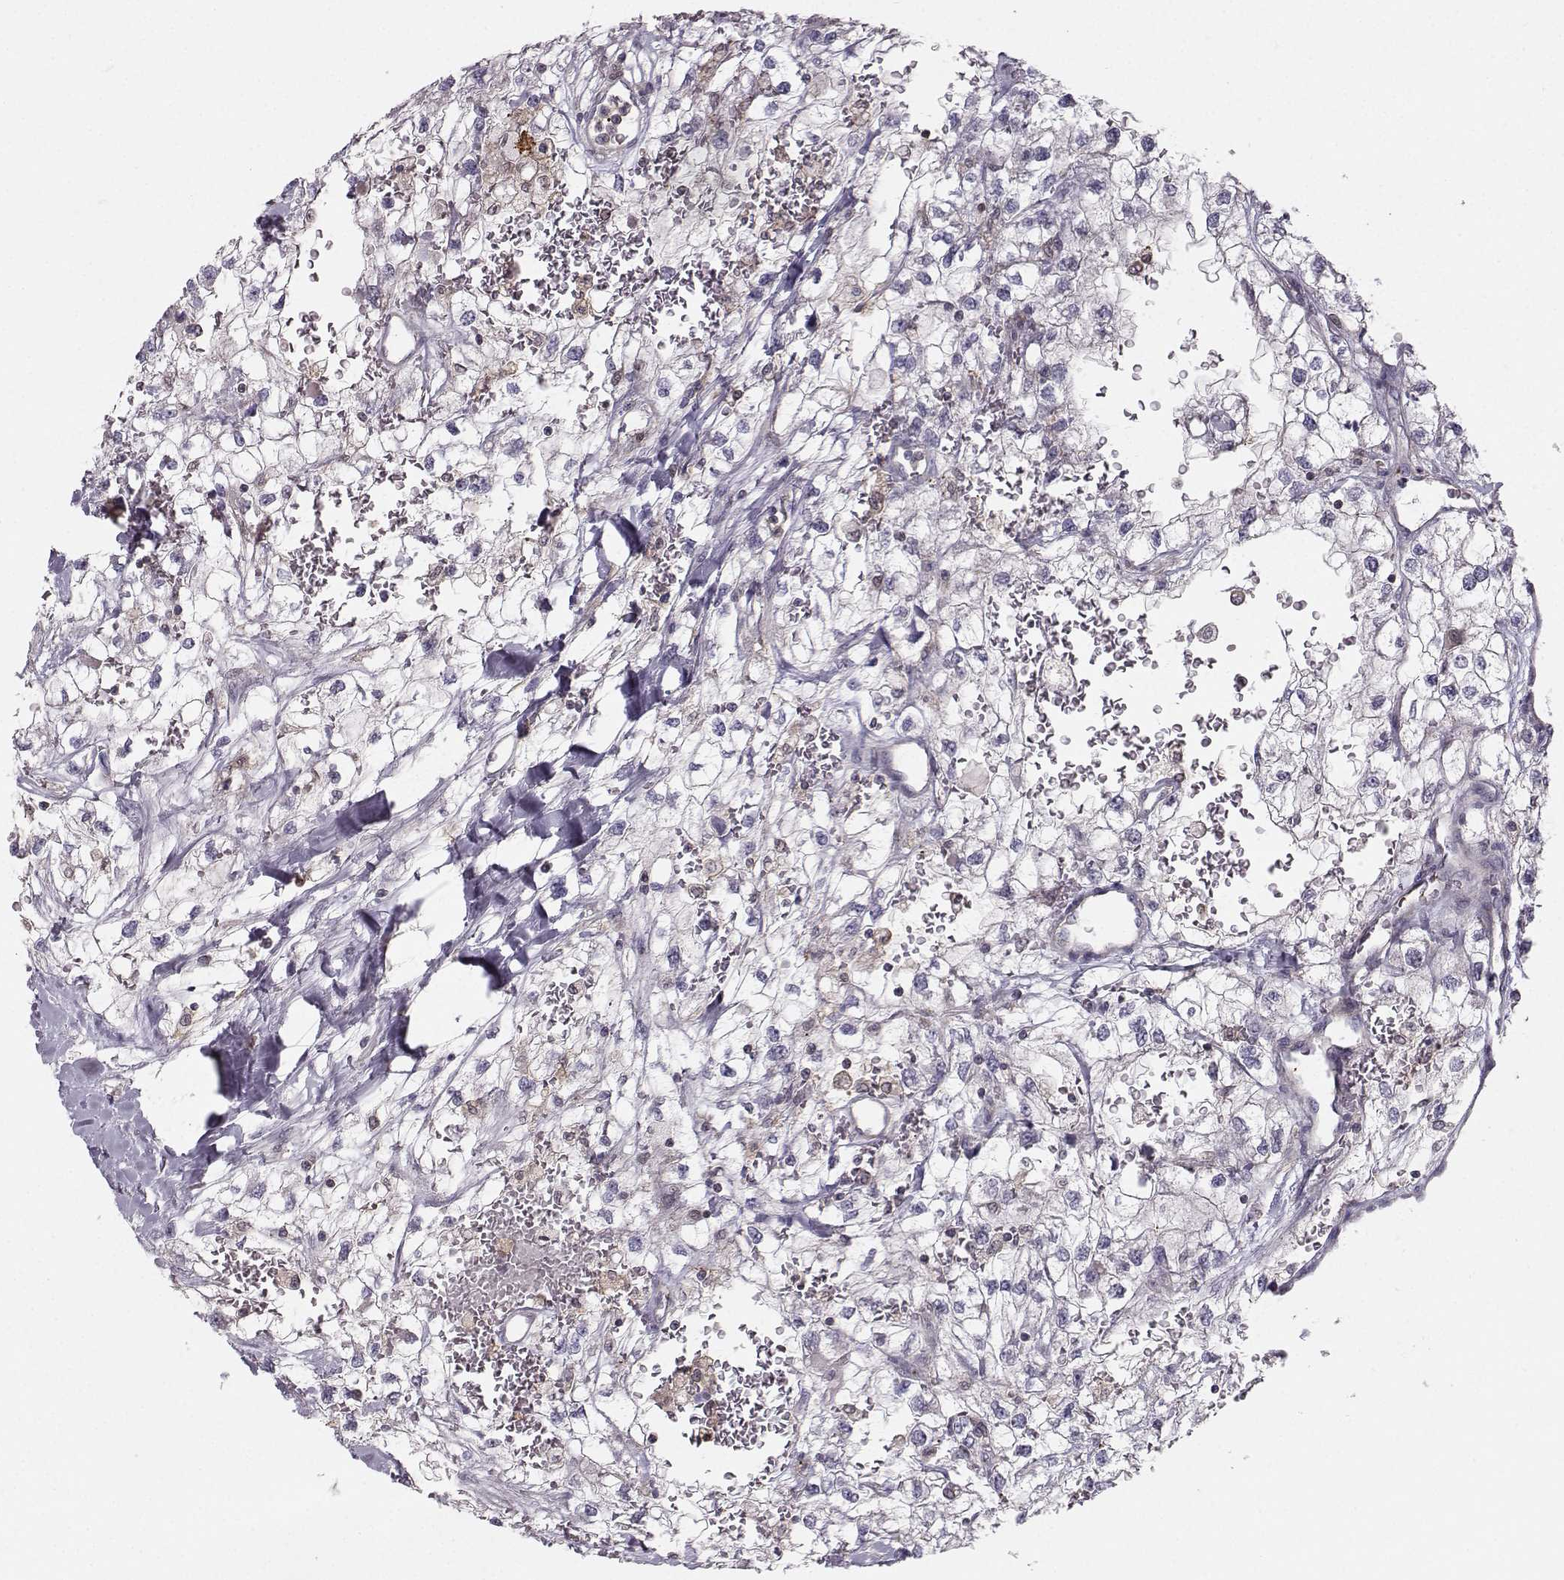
{"staining": {"intensity": "negative", "quantity": "none", "location": "none"}, "tissue": "renal cancer", "cell_type": "Tumor cells", "image_type": "cancer", "snomed": [{"axis": "morphology", "description": "Adenocarcinoma, NOS"}, {"axis": "topography", "description": "Kidney"}], "caption": "Protein analysis of renal adenocarcinoma reveals no significant expression in tumor cells.", "gene": "ASB16", "patient": {"sex": "male", "age": 59}}